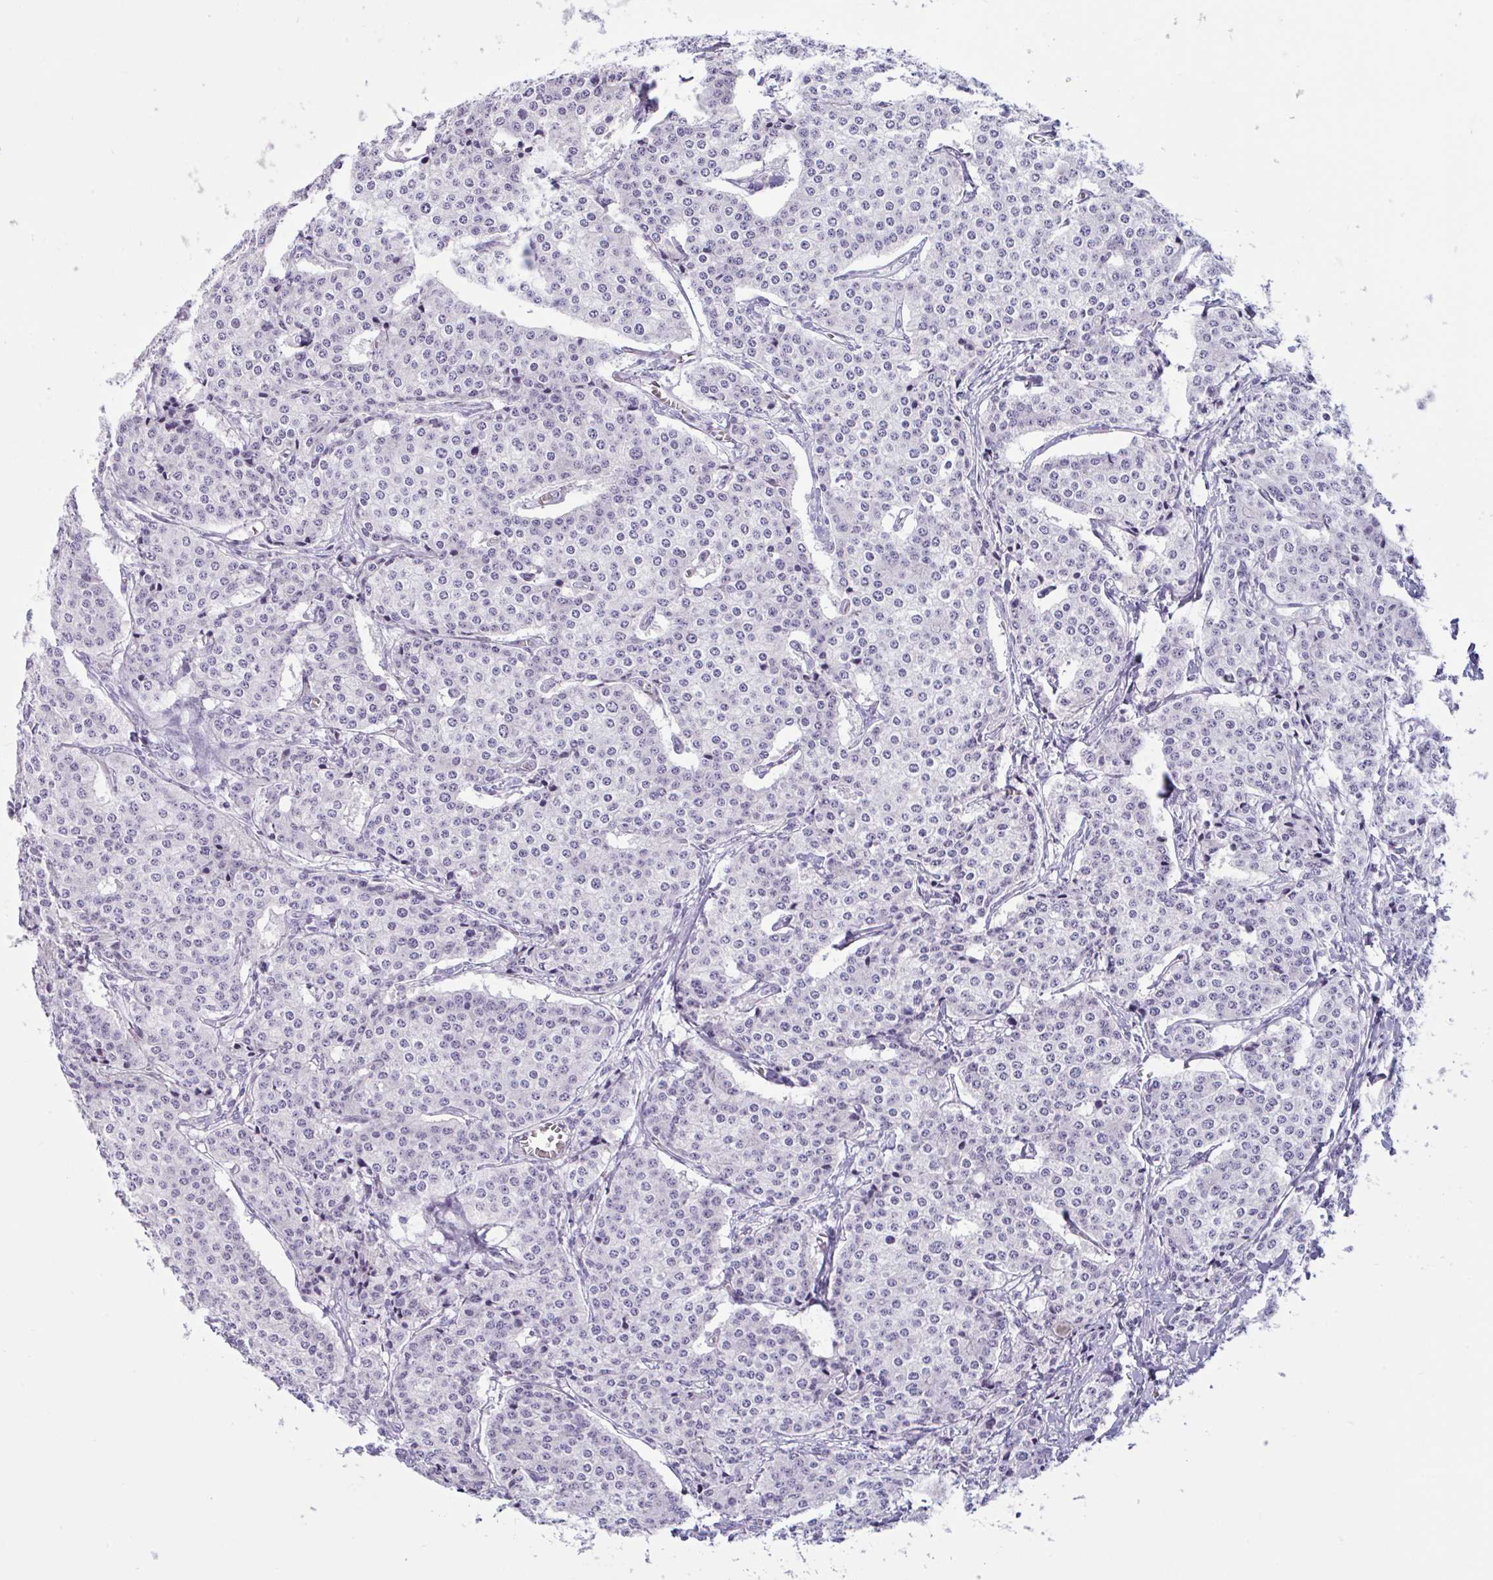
{"staining": {"intensity": "negative", "quantity": "none", "location": "none"}, "tissue": "carcinoid", "cell_type": "Tumor cells", "image_type": "cancer", "snomed": [{"axis": "morphology", "description": "Carcinoid, malignant, NOS"}, {"axis": "topography", "description": "Small intestine"}], "caption": "Immunohistochemical staining of carcinoid demonstrates no significant expression in tumor cells.", "gene": "MRGPRG", "patient": {"sex": "female", "age": 64}}